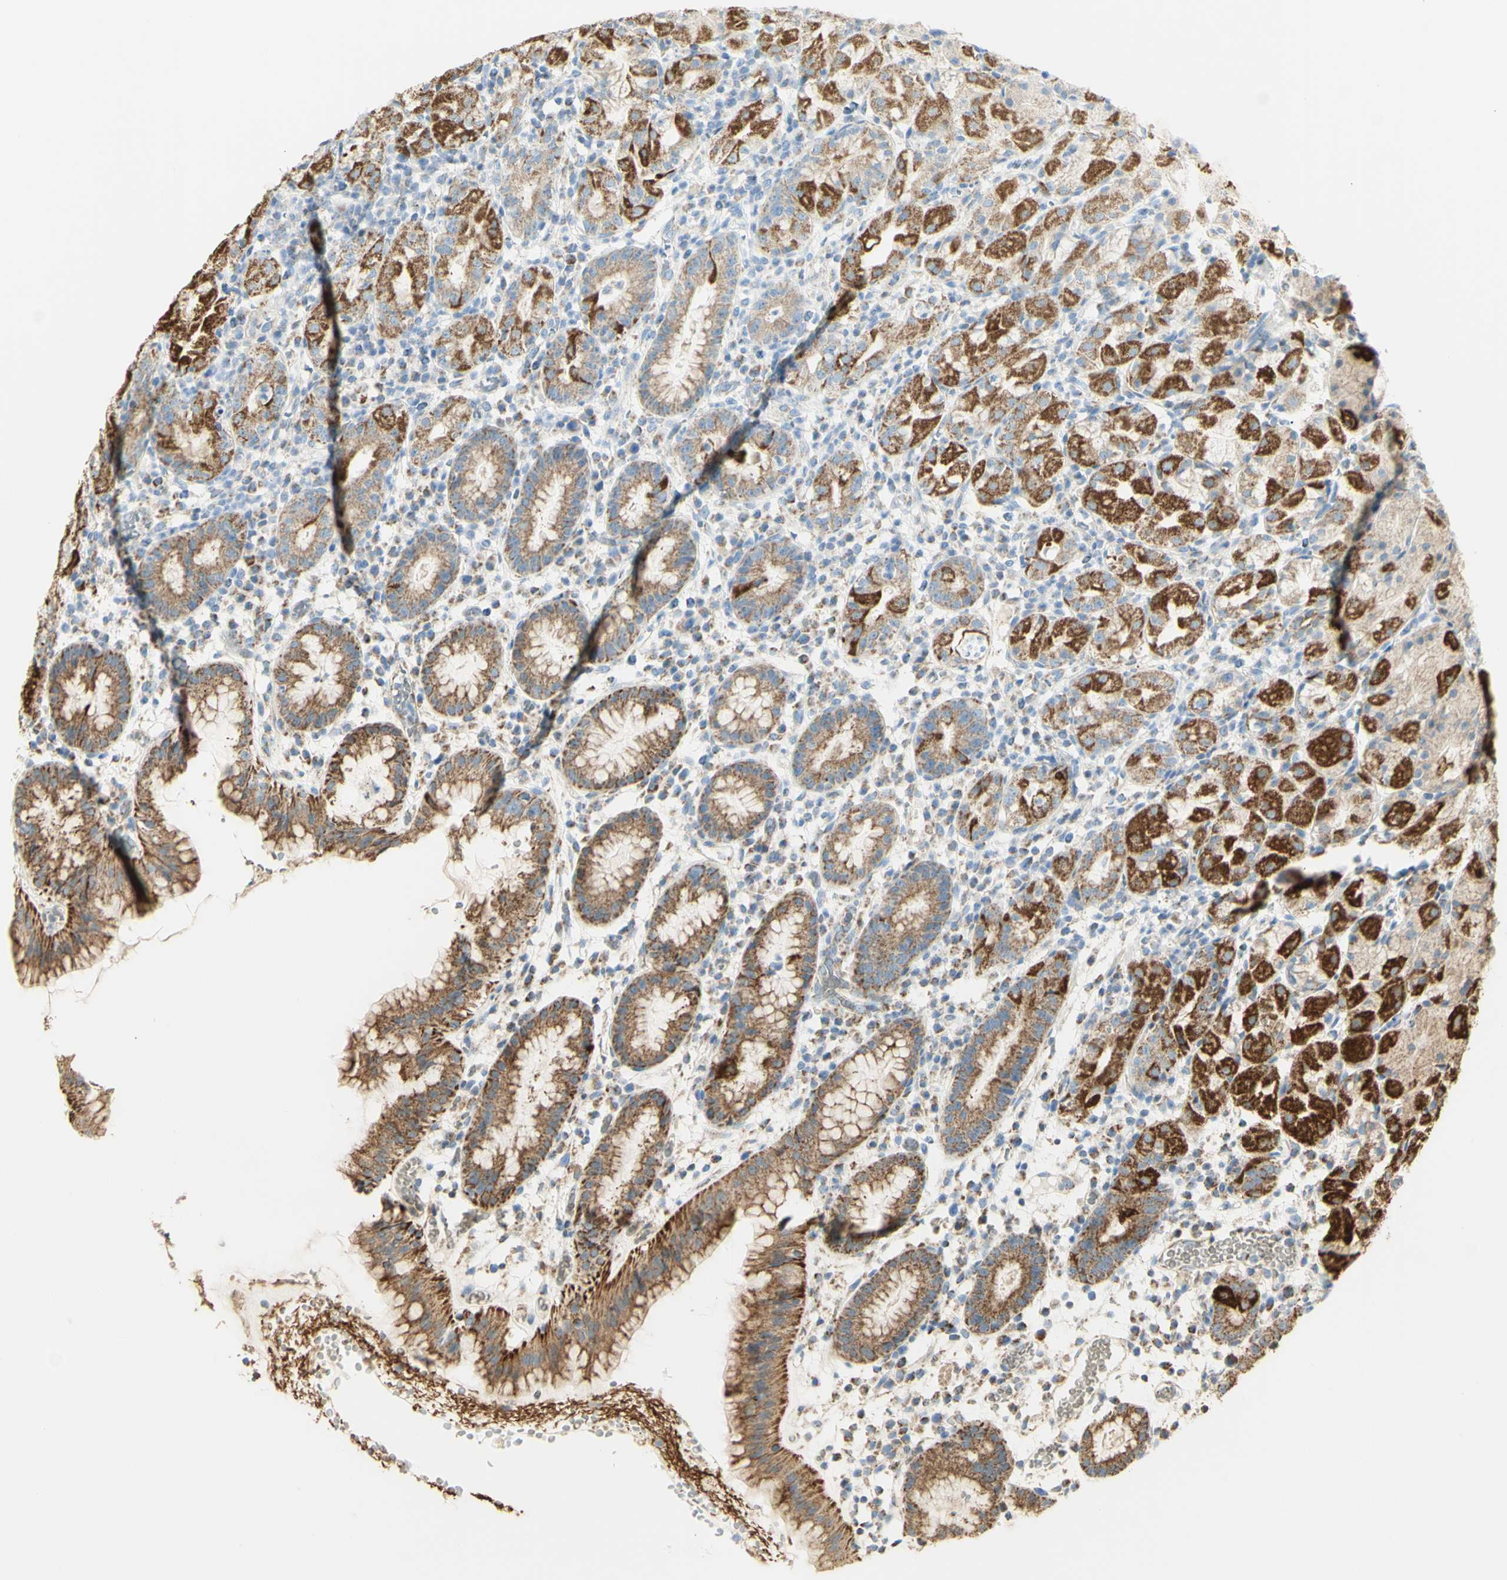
{"staining": {"intensity": "strong", "quantity": ">75%", "location": "cytoplasmic/membranous"}, "tissue": "stomach", "cell_type": "Glandular cells", "image_type": "normal", "snomed": [{"axis": "morphology", "description": "Normal tissue, NOS"}, {"axis": "topography", "description": "Stomach"}, {"axis": "topography", "description": "Stomach, lower"}], "caption": "Glandular cells reveal high levels of strong cytoplasmic/membranous positivity in approximately >75% of cells in unremarkable human stomach.", "gene": "LETM1", "patient": {"sex": "female", "age": 75}}